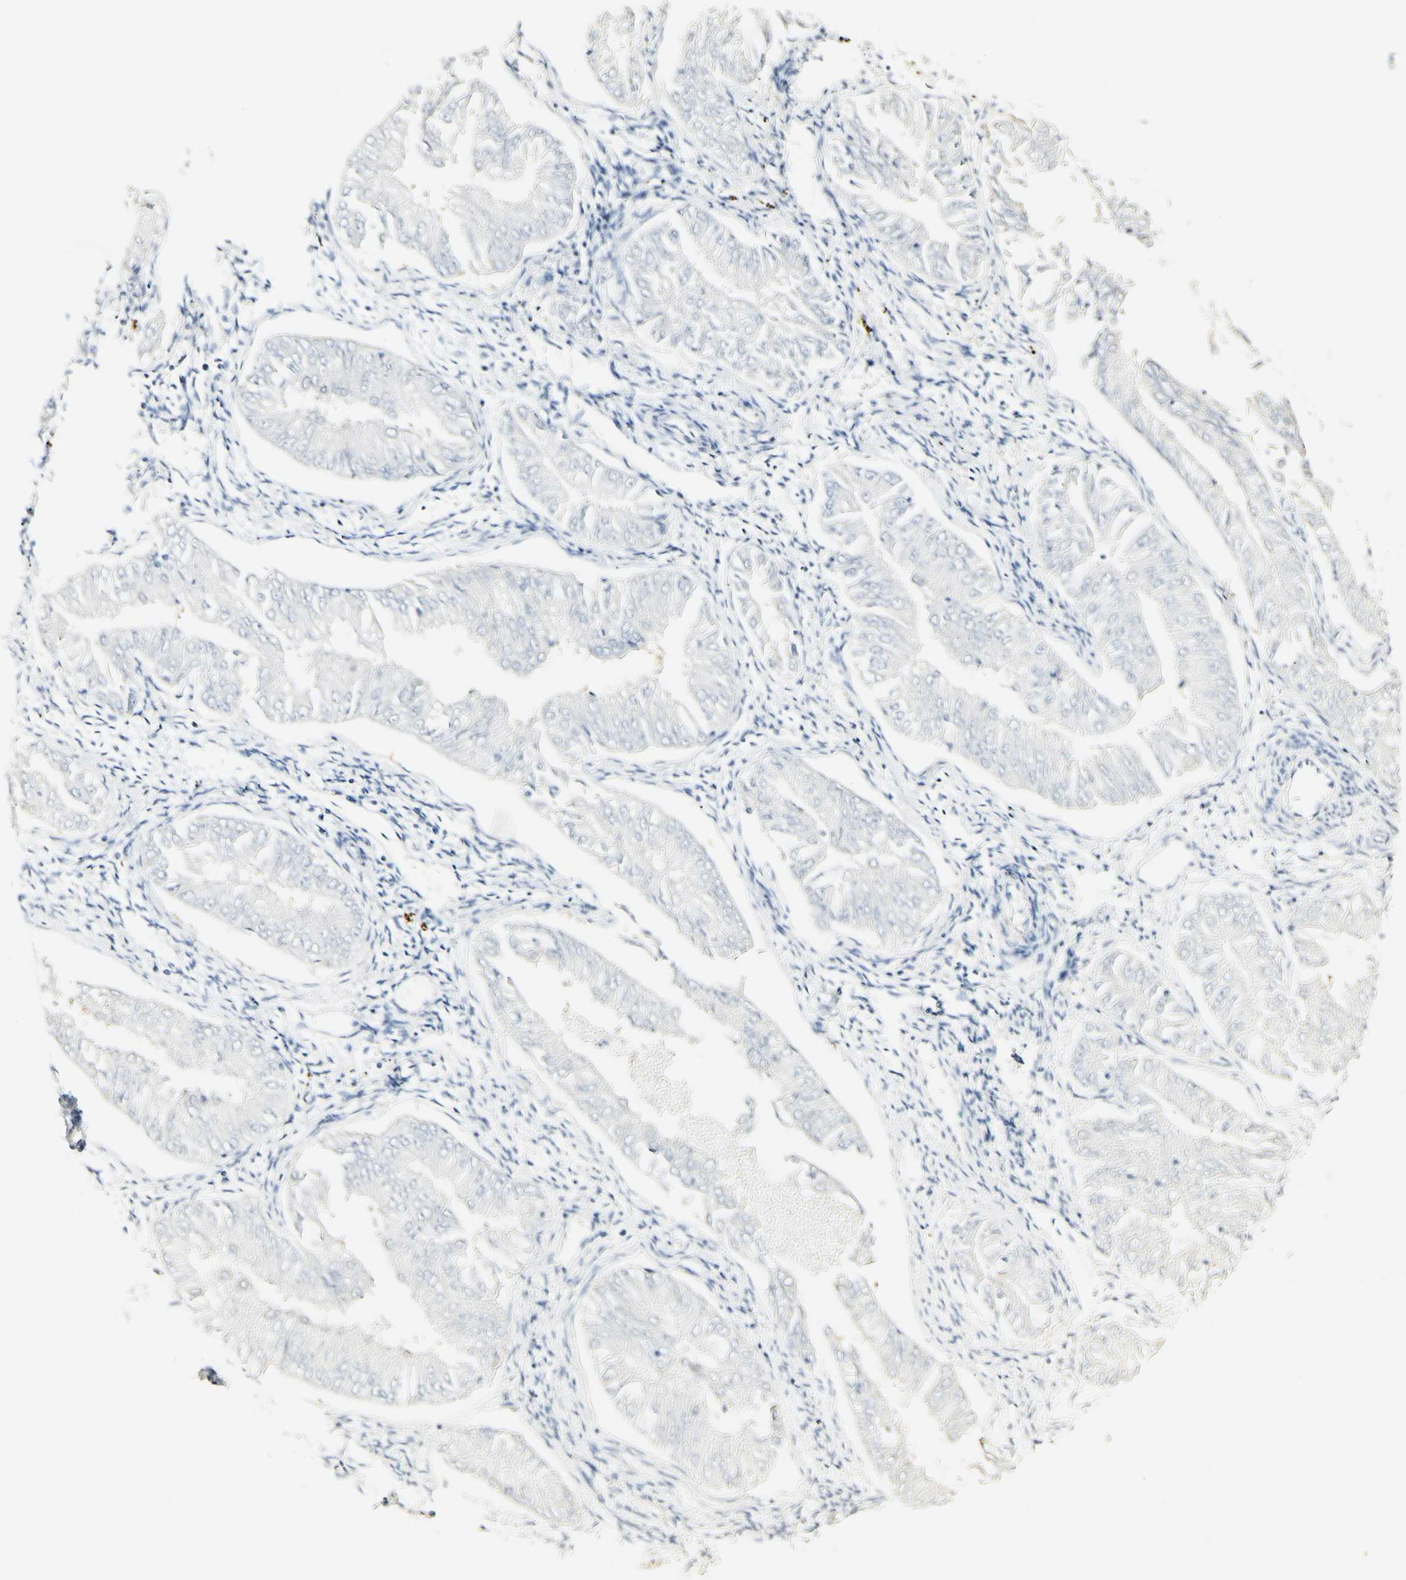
{"staining": {"intensity": "negative", "quantity": "none", "location": "none"}, "tissue": "endometrial cancer", "cell_type": "Tumor cells", "image_type": "cancer", "snomed": [{"axis": "morphology", "description": "Adenocarcinoma, NOS"}, {"axis": "topography", "description": "Endometrium"}], "caption": "Tumor cells are negative for brown protein staining in endometrial cancer (adenocarcinoma).", "gene": "FMO3", "patient": {"sex": "female", "age": 53}}